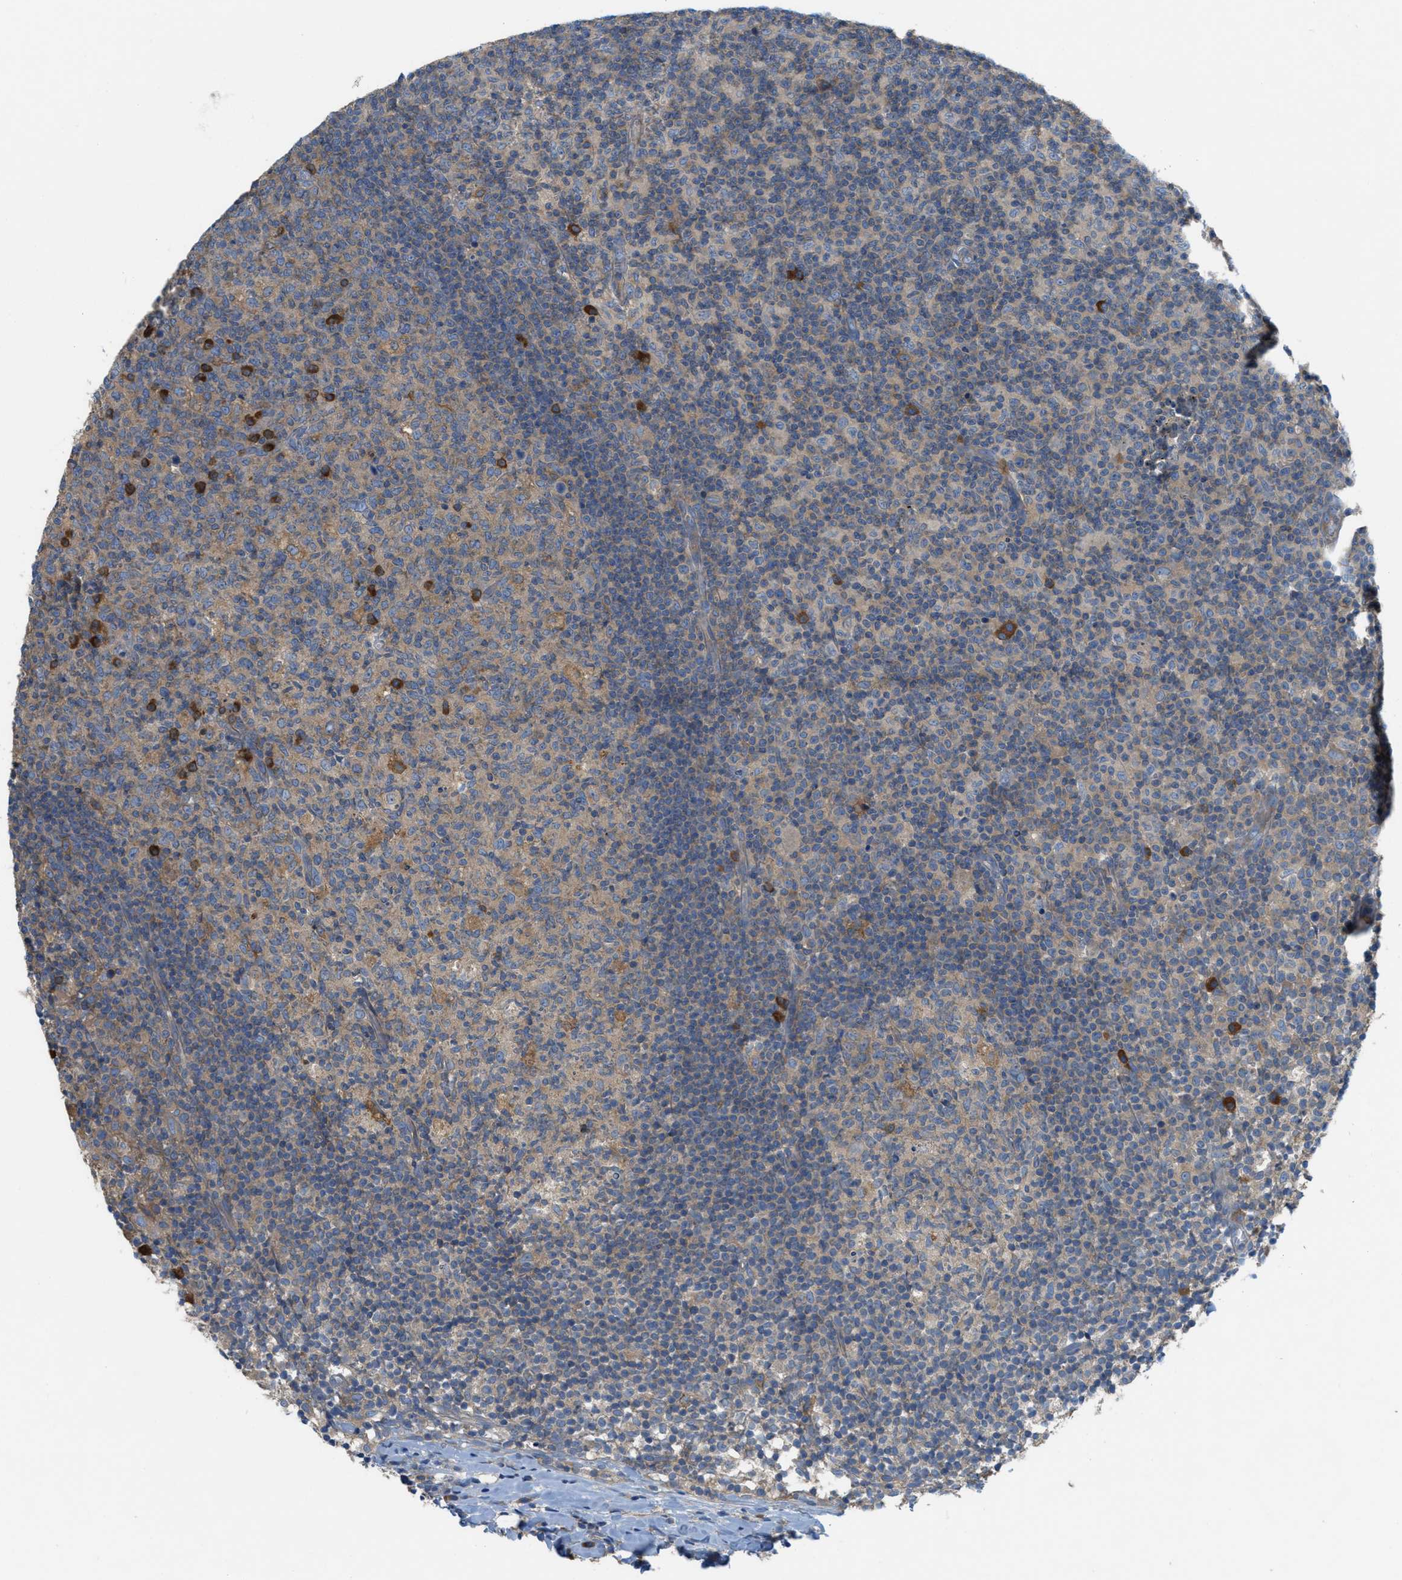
{"staining": {"intensity": "strong", "quantity": "<25%", "location": "cytoplasmic/membranous"}, "tissue": "lymph node", "cell_type": "Germinal center cells", "image_type": "normal", "snomed": [{"axis": "morphology", "description": "Normal tissue, NOS"}, {"axis": "morphology", "description": "Inflammation, NOS"}, {"axis": "topography", "description": "Lymph node"}], "caption": "Approximately <25% of germinal center cells in benign lymph node reveal strong cytoplasmic/membranous protein positivity as visualized by brown immunohistochemical staining.", "gene": "UBA5", "patient": {"sex": "male", "age": 55}}